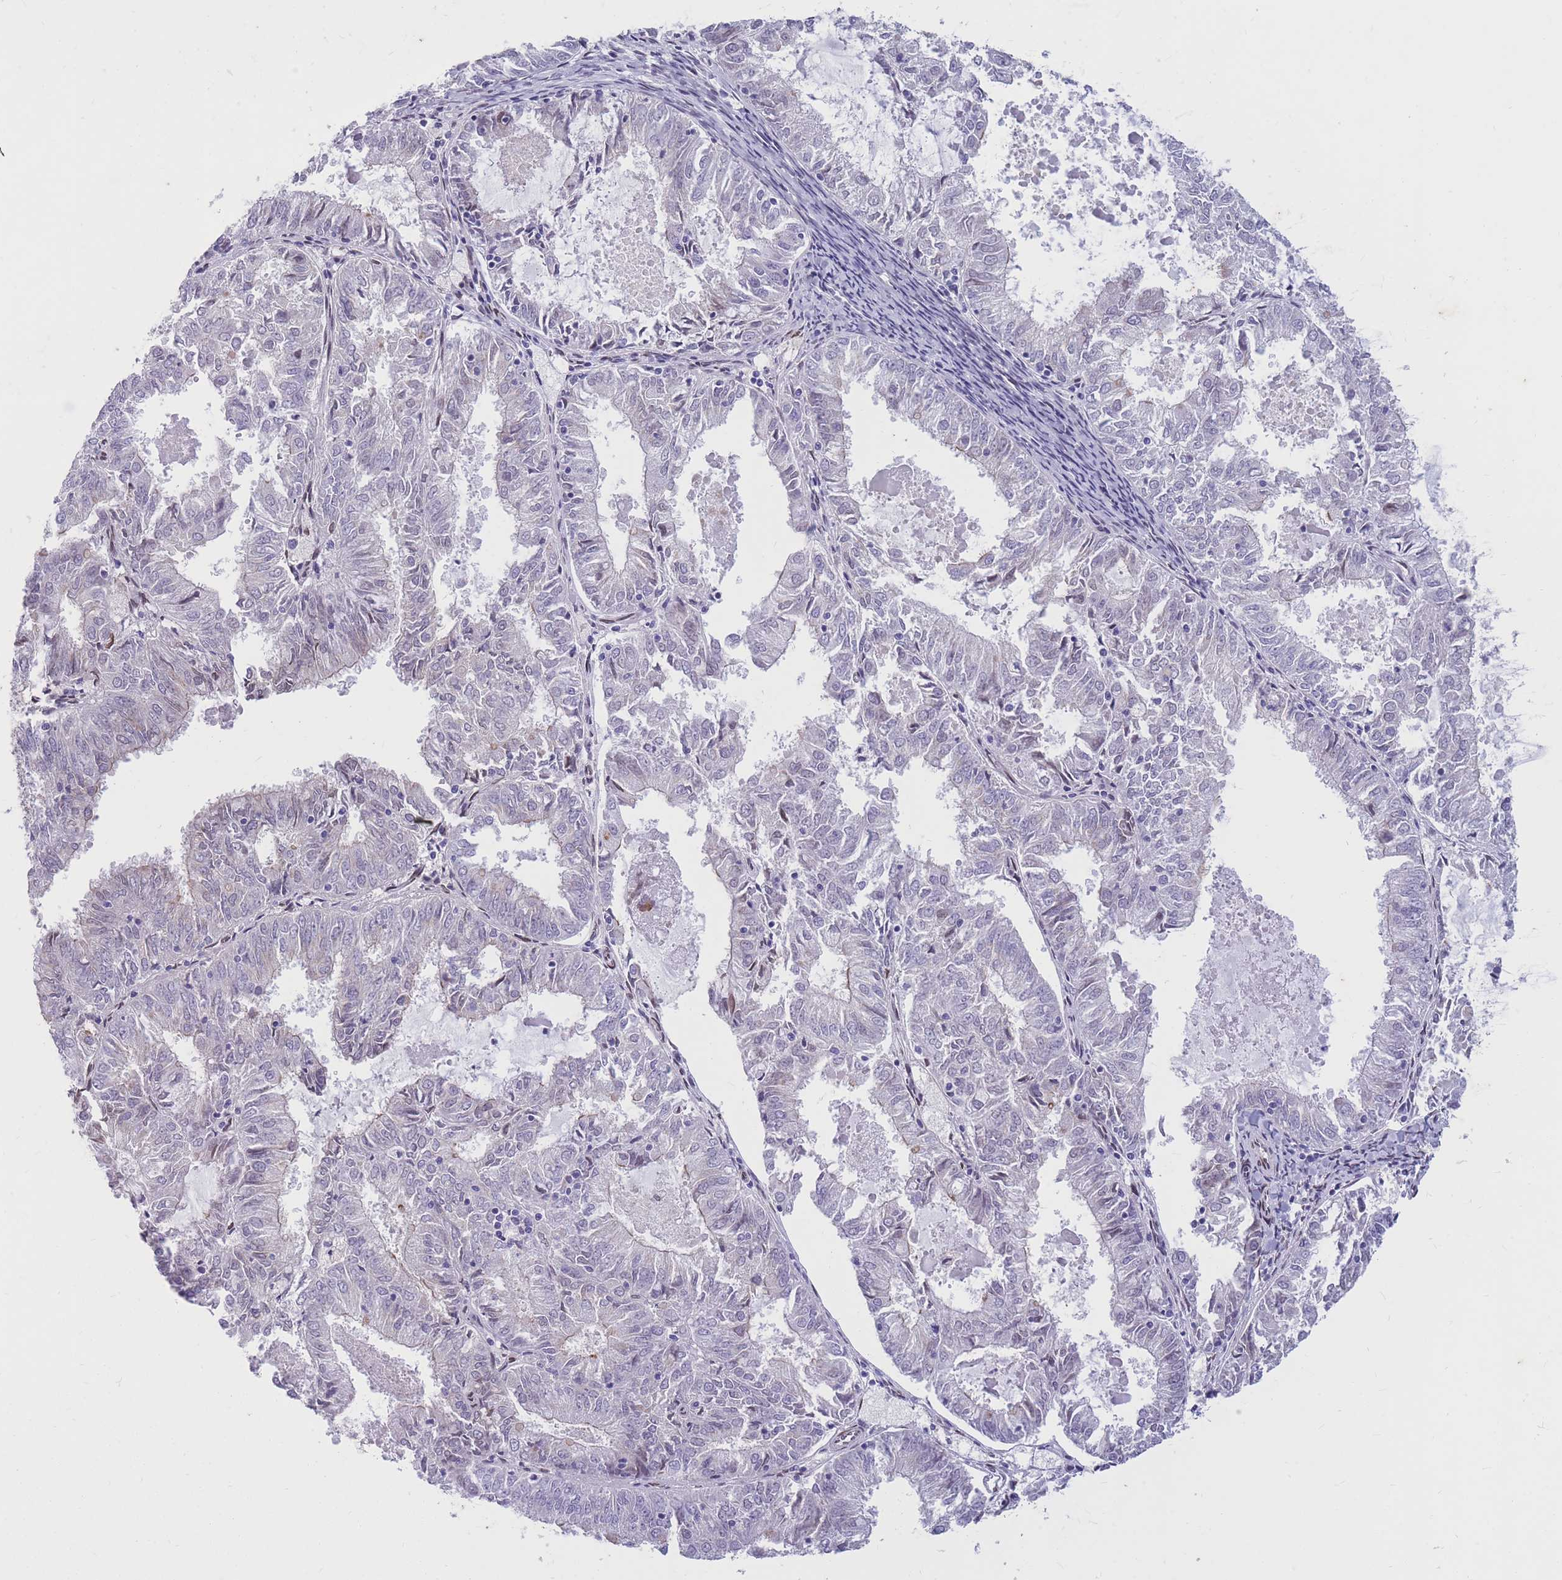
{"staining": {"intensity": "negative", "quantity": "none", "location": "none"}, "tissue": "endometrial cancer", "cell_type": "Tumor cells", "image_type": "cancer", "snomed": [{"axis": "morphology", "description": "Adenocarcinoma, NOS"}, {"axis": "topography", "description": "Endometrium"}], "caption": "Tumor cells are negative for brown protein staining in endometrial cancer.", "gene": "HOOK2", "patient": {"sex": "female", "age": 57}}